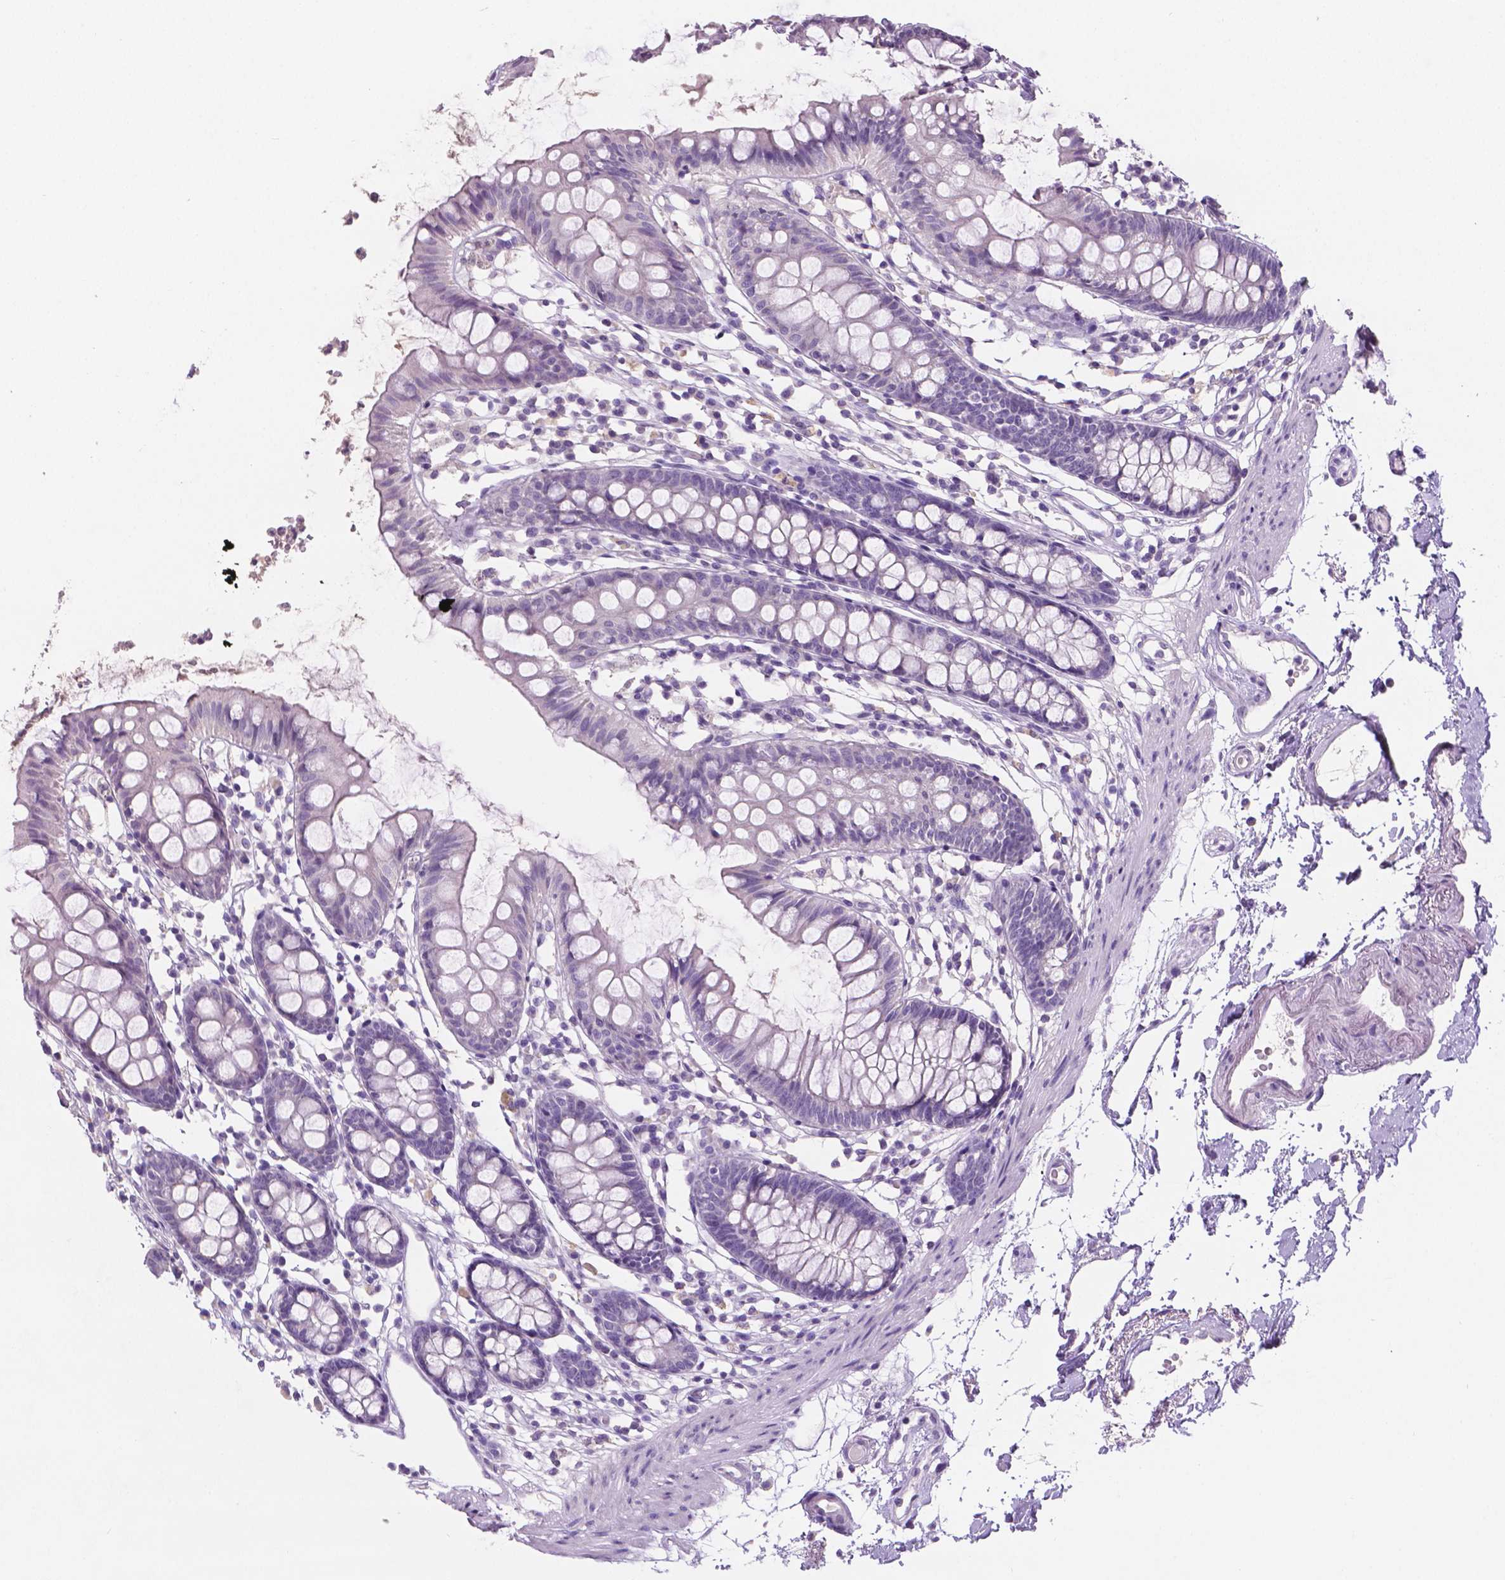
{"staining": {"intensity": "negative", "quantity": "none", "location": "none"}, "tissue": "colon", "cell_type": "Endothelial cells", "image_type": "normal", "snomed": [{"axis": "morphology", "description": "Normal tissue, NOS"}, {"axis": "topography", "description": "Colon"}], "caption": "IHC image of unremarkable colon: human colon stained with DAB (3,3'-diaminobenzidine) reveals no significant protein positivity in endothelial cells.", "gene": "TNNI2", "patient": {"sex": "female", "age": 84}}